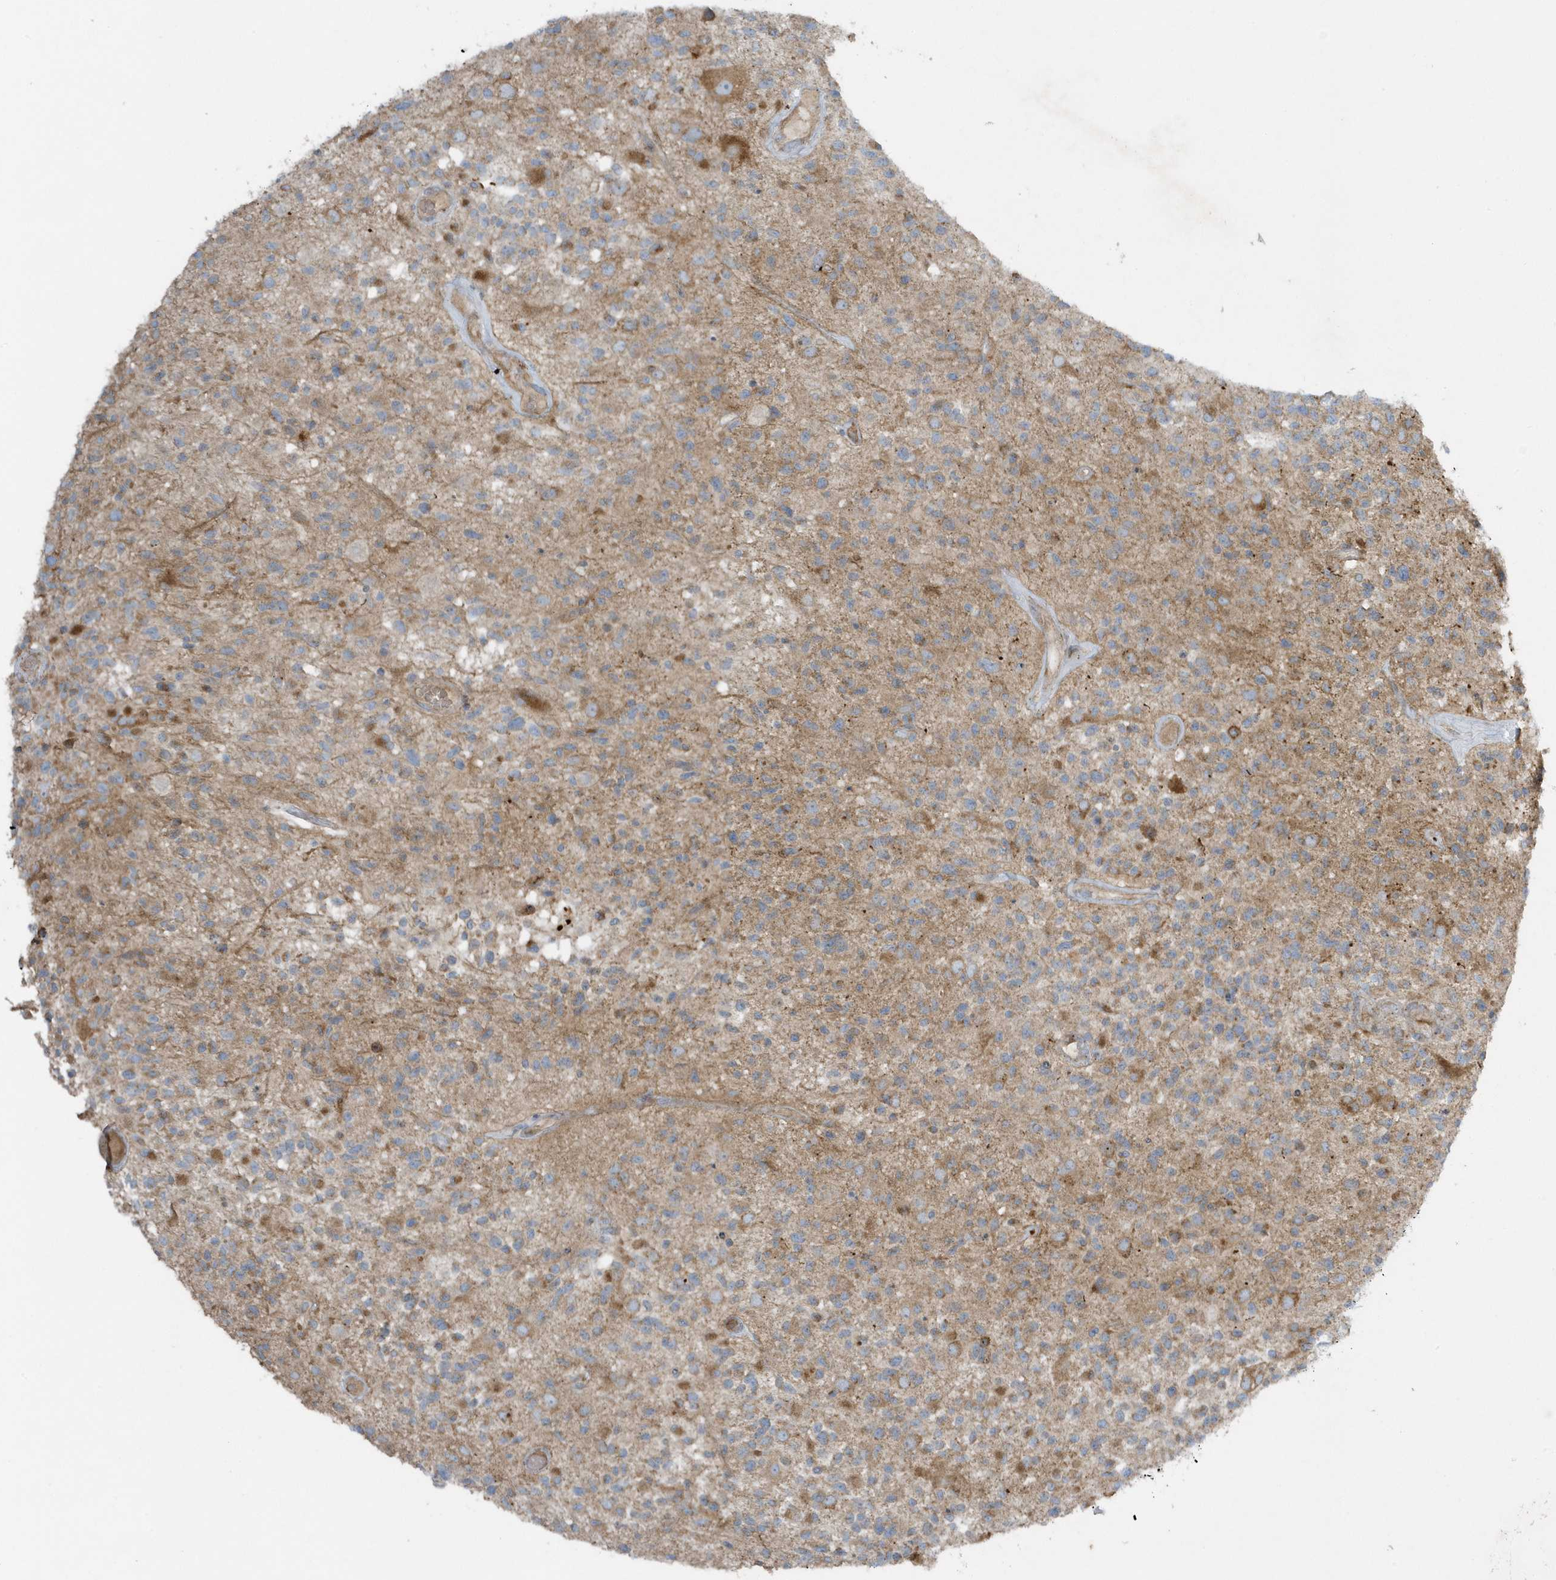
{"staining": {"intensity": "moderate", "quantity": "<25%", "location": "cytoplasmic/membranous"}, "tissue": "glioma", "cell_type": "Tumor cells", "image_type": "cancer", "snomed": [{"axis": "morphology", "description": "Glioma, malignant, High grade"}, {"axis": "morphology", "description": "Glioblastoma, NOS"}, {"axis": "topography", "description": "Brain"}], "caption": "Brown immunohistochemical staining in glioblastoma demonstrates moderate cytoplasmic/membranous staining in about <25% of tumor cells. Ihc stains the protein in brown and the nuclei are stained blue.", "gene": "SLC38A2", "patient": {"sex": "male", "age": 60}}